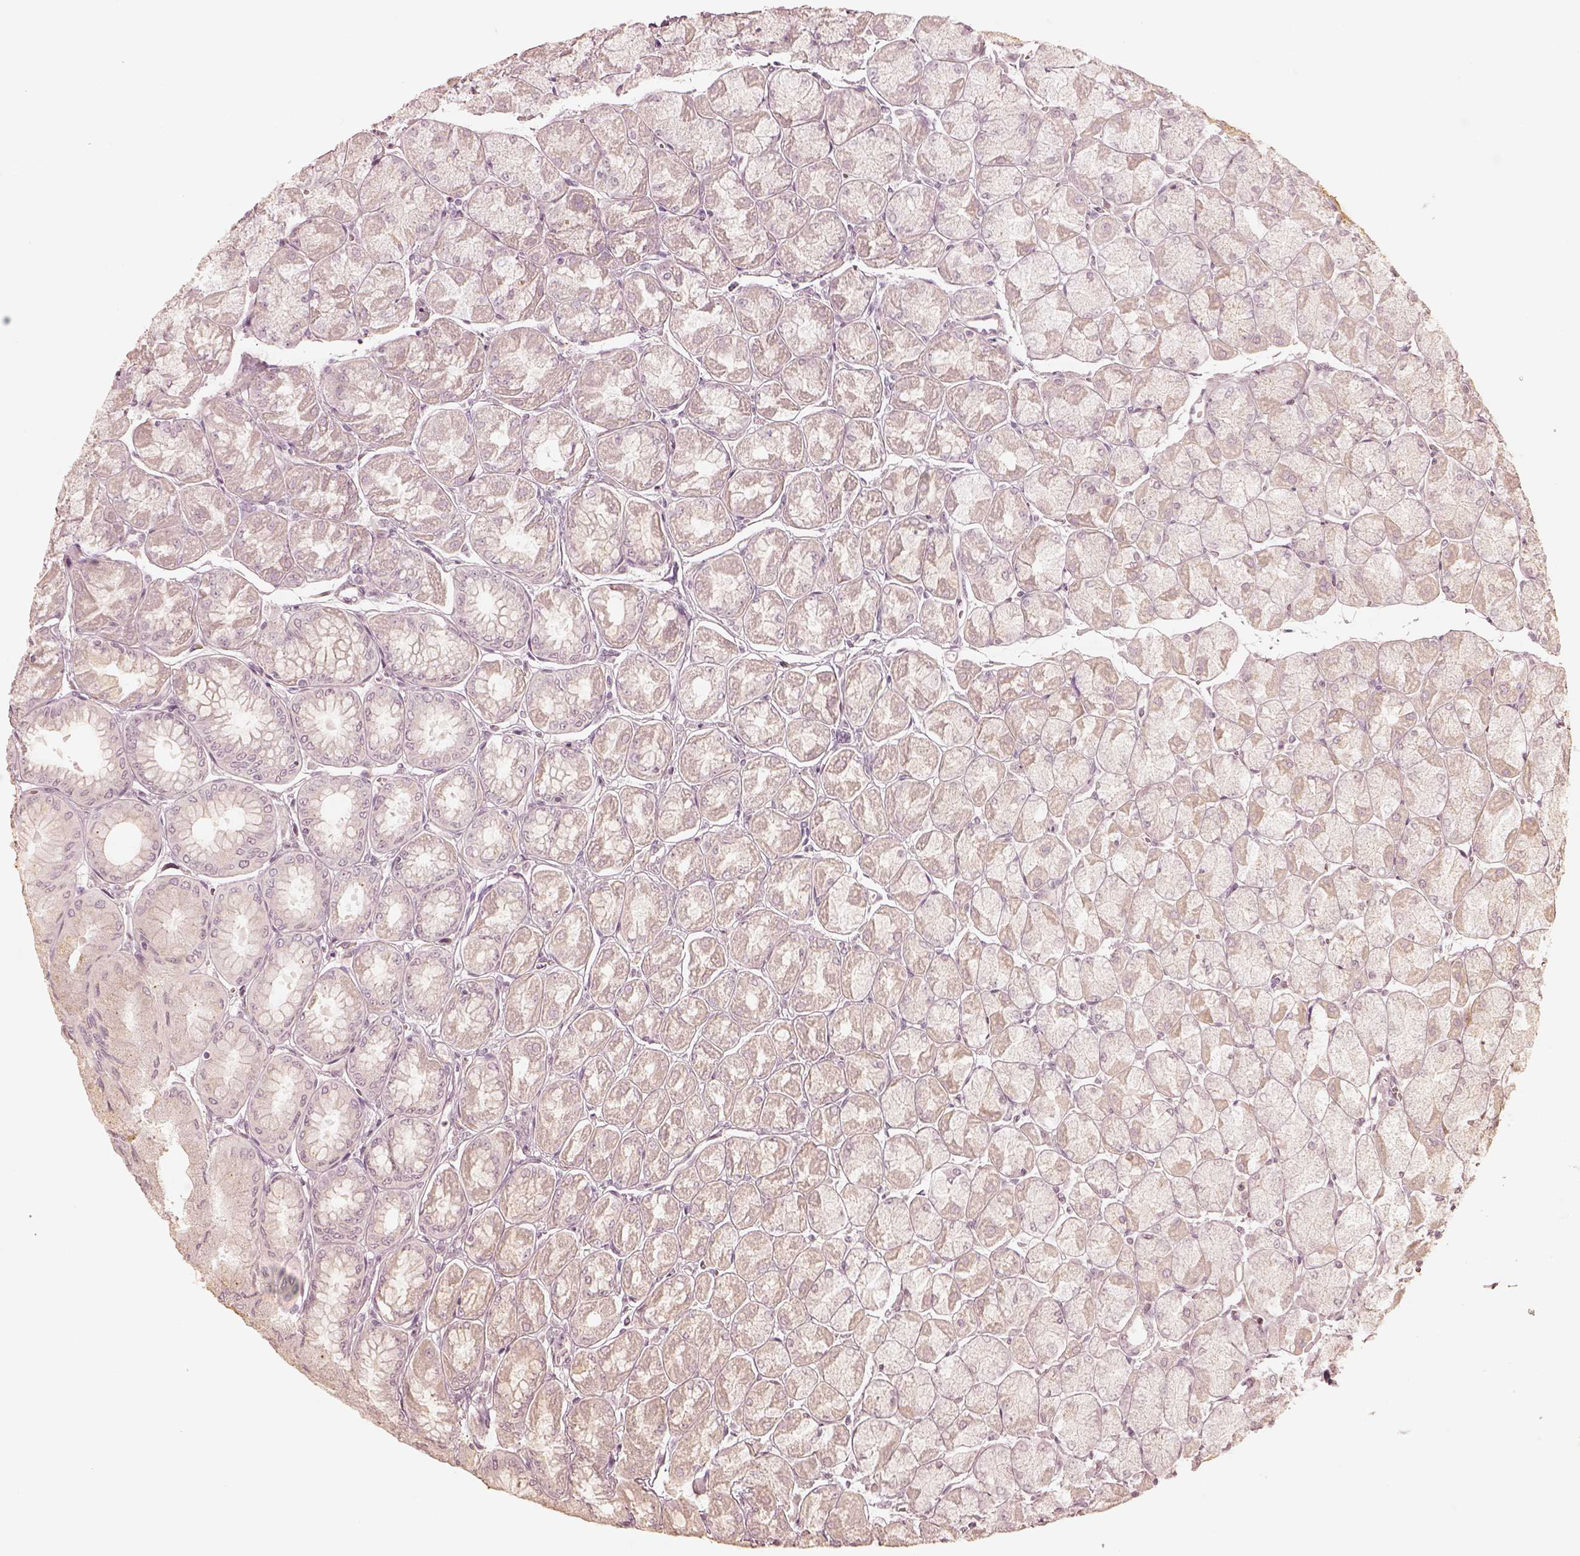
{"staining": {"intensity": "moderate", "quantity": "<25%", "location": "cytoplasmic/membranous"}, "tissue": "stomach", "cell_type": "Glandular cells", "image_type": "normal", "snomed": [{"axis": "morphology", "description": "Normal tissue, NOS"}, {"axis": "topography", "description": "Stomach, upper"}], "caption": "Protein positivity by IHC demonstrates moderate cytoplasmic/membranous expression in approximately <25% of glandular cells in normal stomach. (IHC, brightfield microscopy, high magnification).", "gene": "GORASP2", "patient": {"sex": "male", "age": 60}}